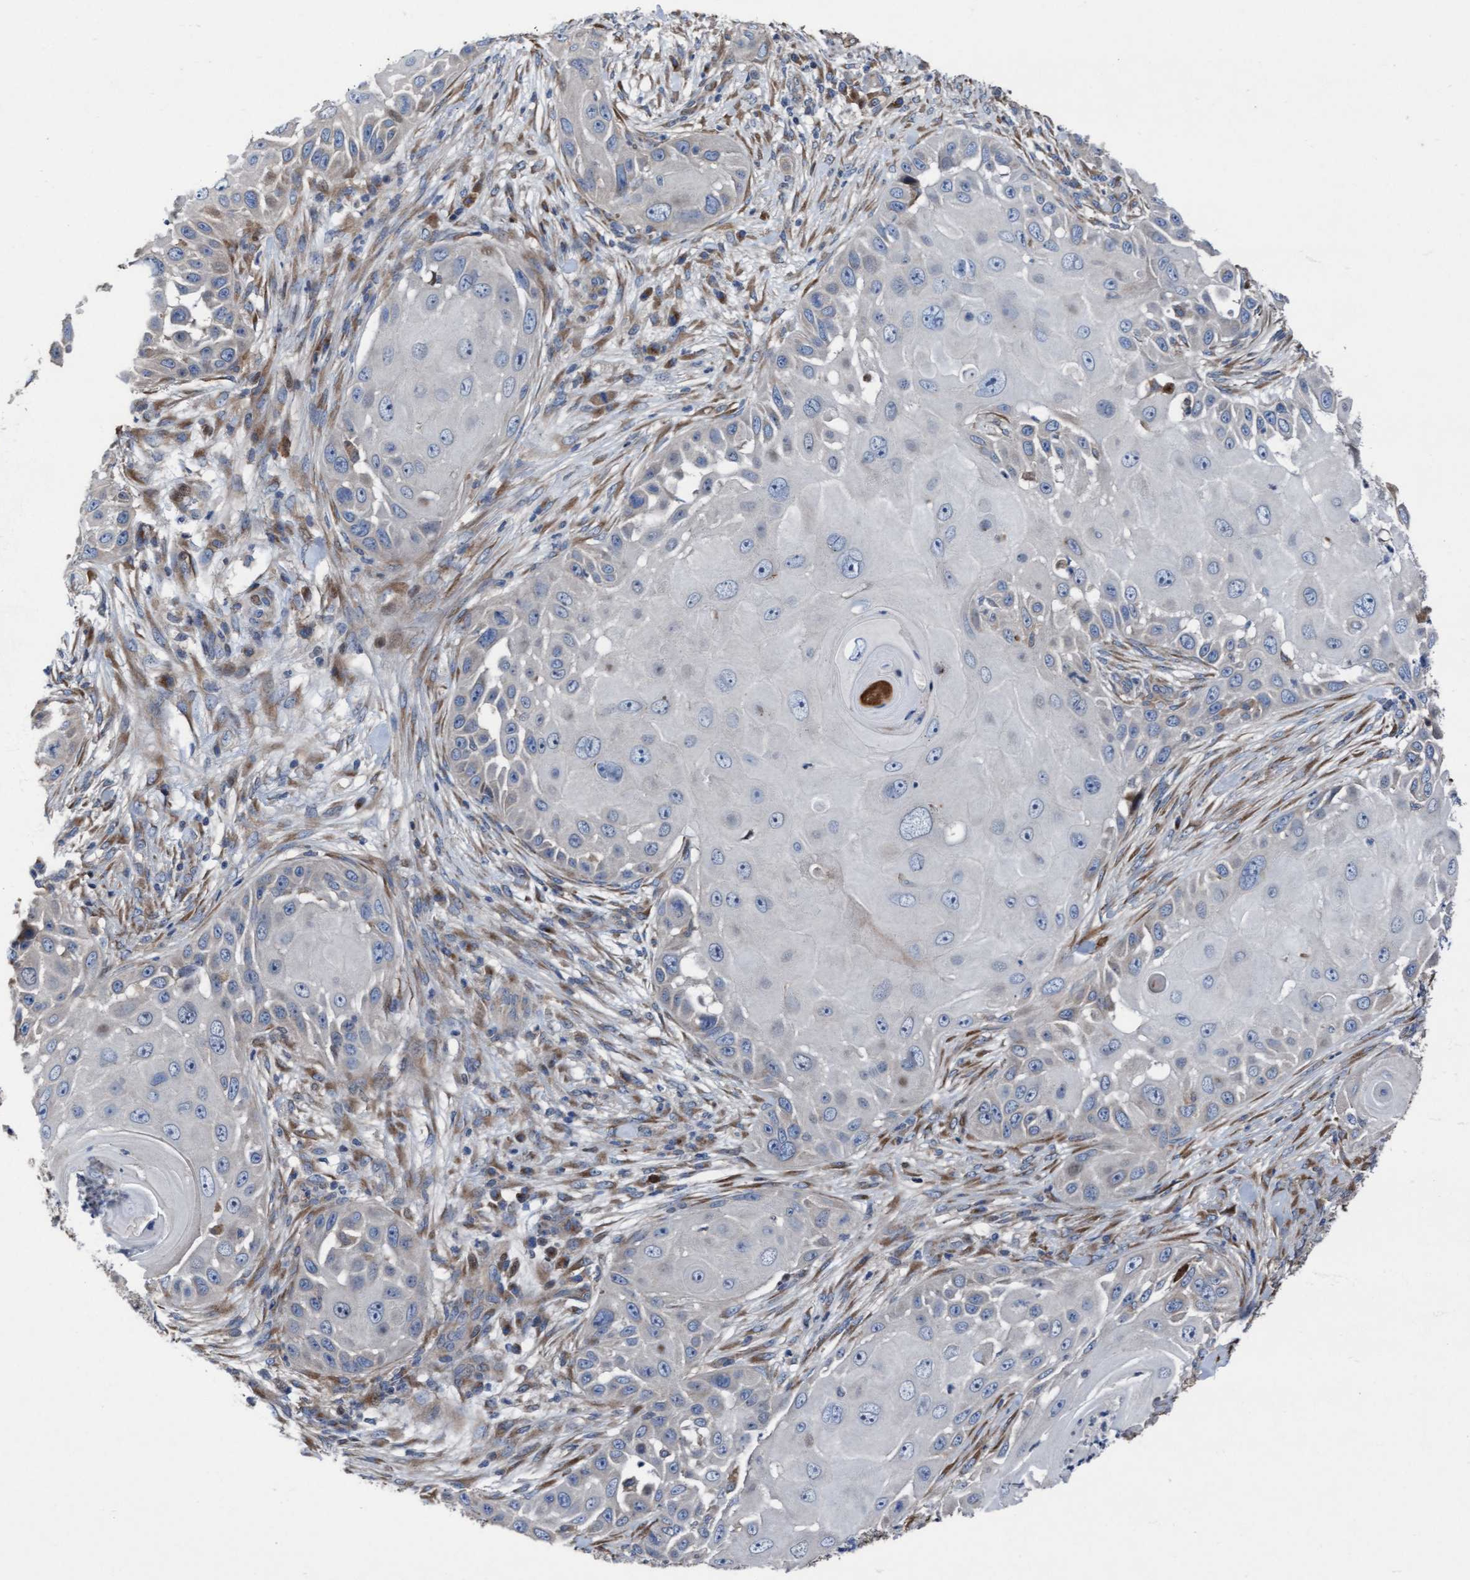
{"staining": {"intensity": "negative", "quantity": "none", "location": "none"}, "tissue": "skin cancer", "cell_type": "Tumor cells", "image_type": "cancer", "snomed": [{"axis": "morphology", "description": "Squamous cell carcinoma, NOS"}, {"axis": "topography", "description": "Skin"}], "caption": "Tumor cells show no significant expression in skin squamous cell carcinoma.", "gene": "KLHL26", "patient": {"sex": "female", "age": 44}}